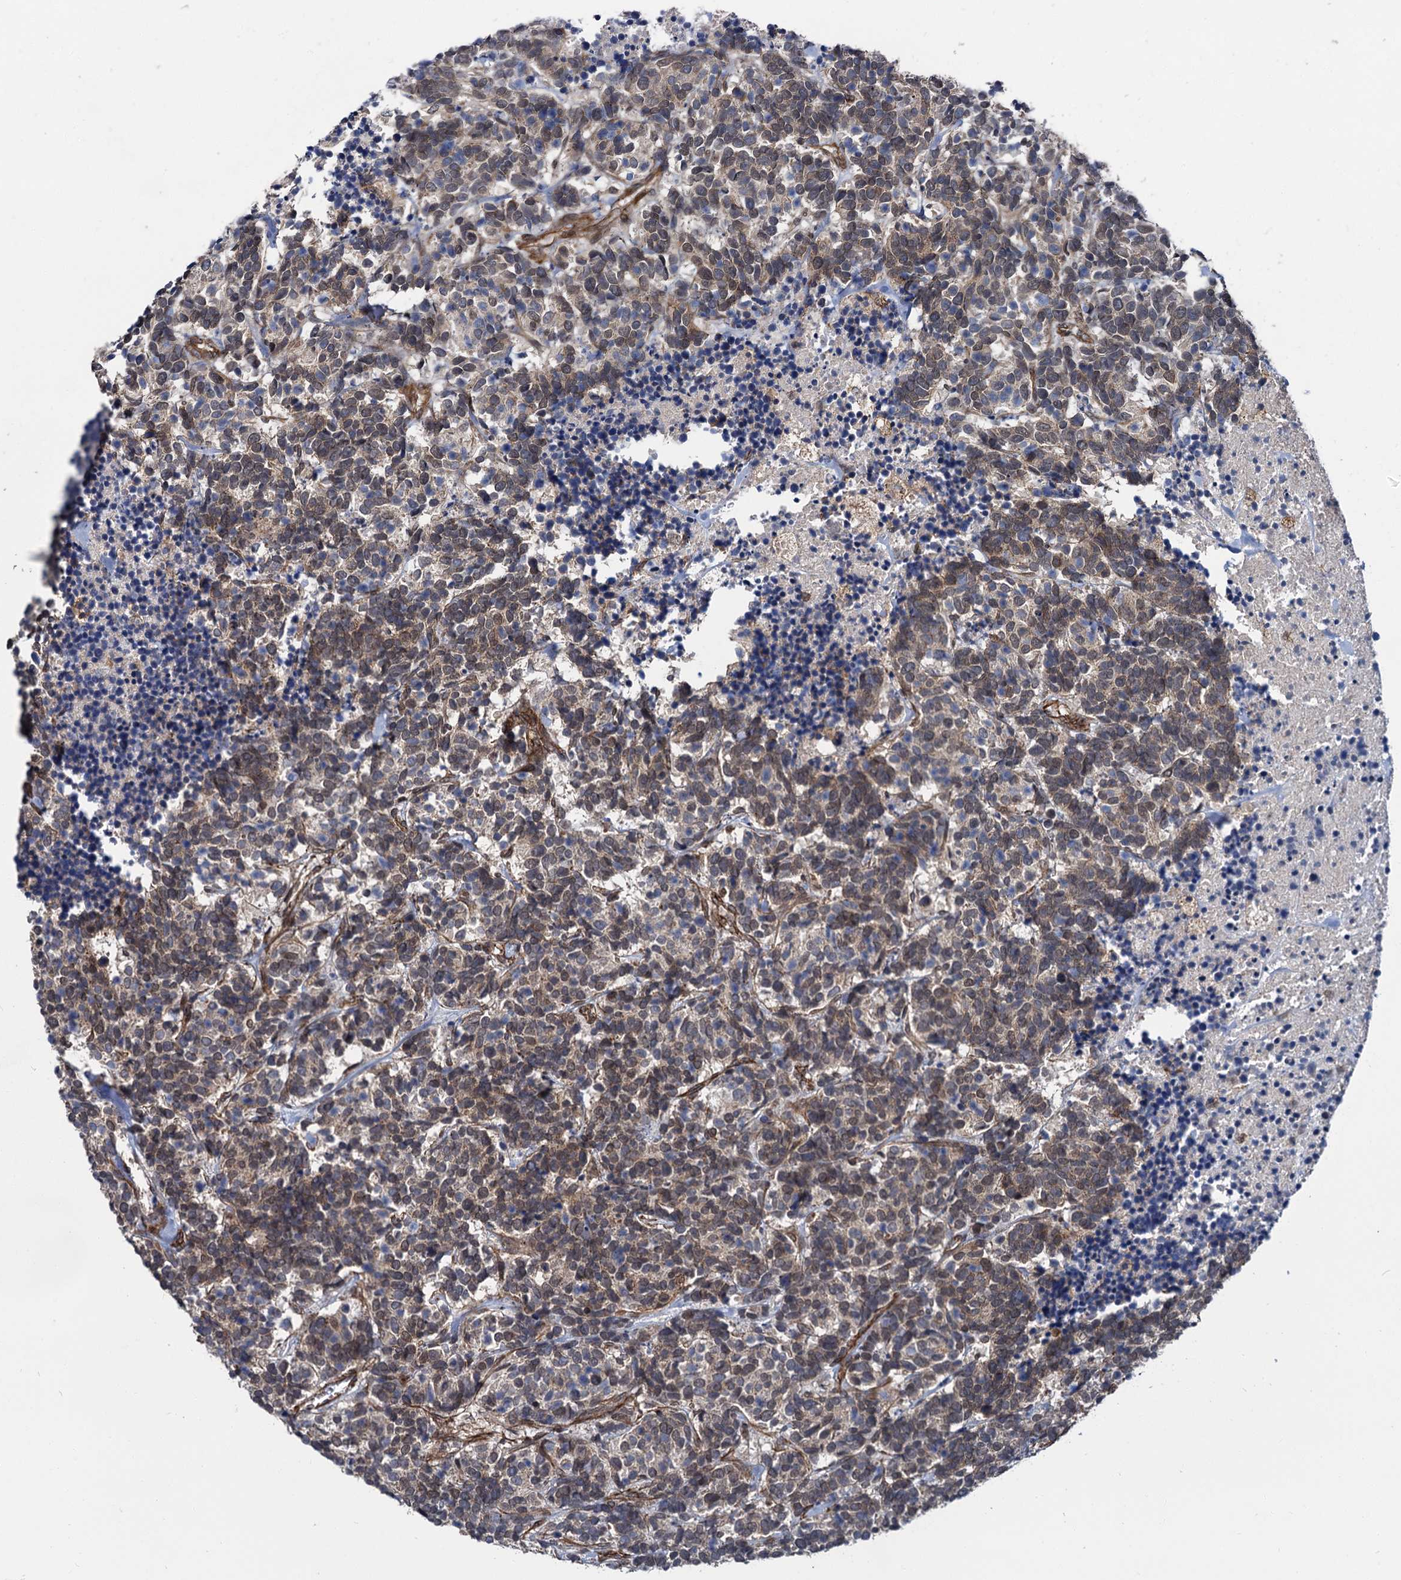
{"staining": {"intensity": "weak", "quantity": ">75%", "location": "cytoplasmic/membranous"}, "tissue": "carcinoid", "cell_type": "Tumor cells", "image_type": "cancer", "snomed": [{"axis": "morphology", "description": "Carcinoma, NOS"}, {"axis": "morphology", "description": "Carcinoid, malignant, NOS"}, {"axis": "topography", "description": "Urinary bladder"}], "caption": "Tumor cells show low levels of weak cytoplasmic/membranous positivity in approximately >75% of cells in carcinoid (malignant).", "gene": "ZFYVE19", "patient": {"sex": "male", "age": 57}}